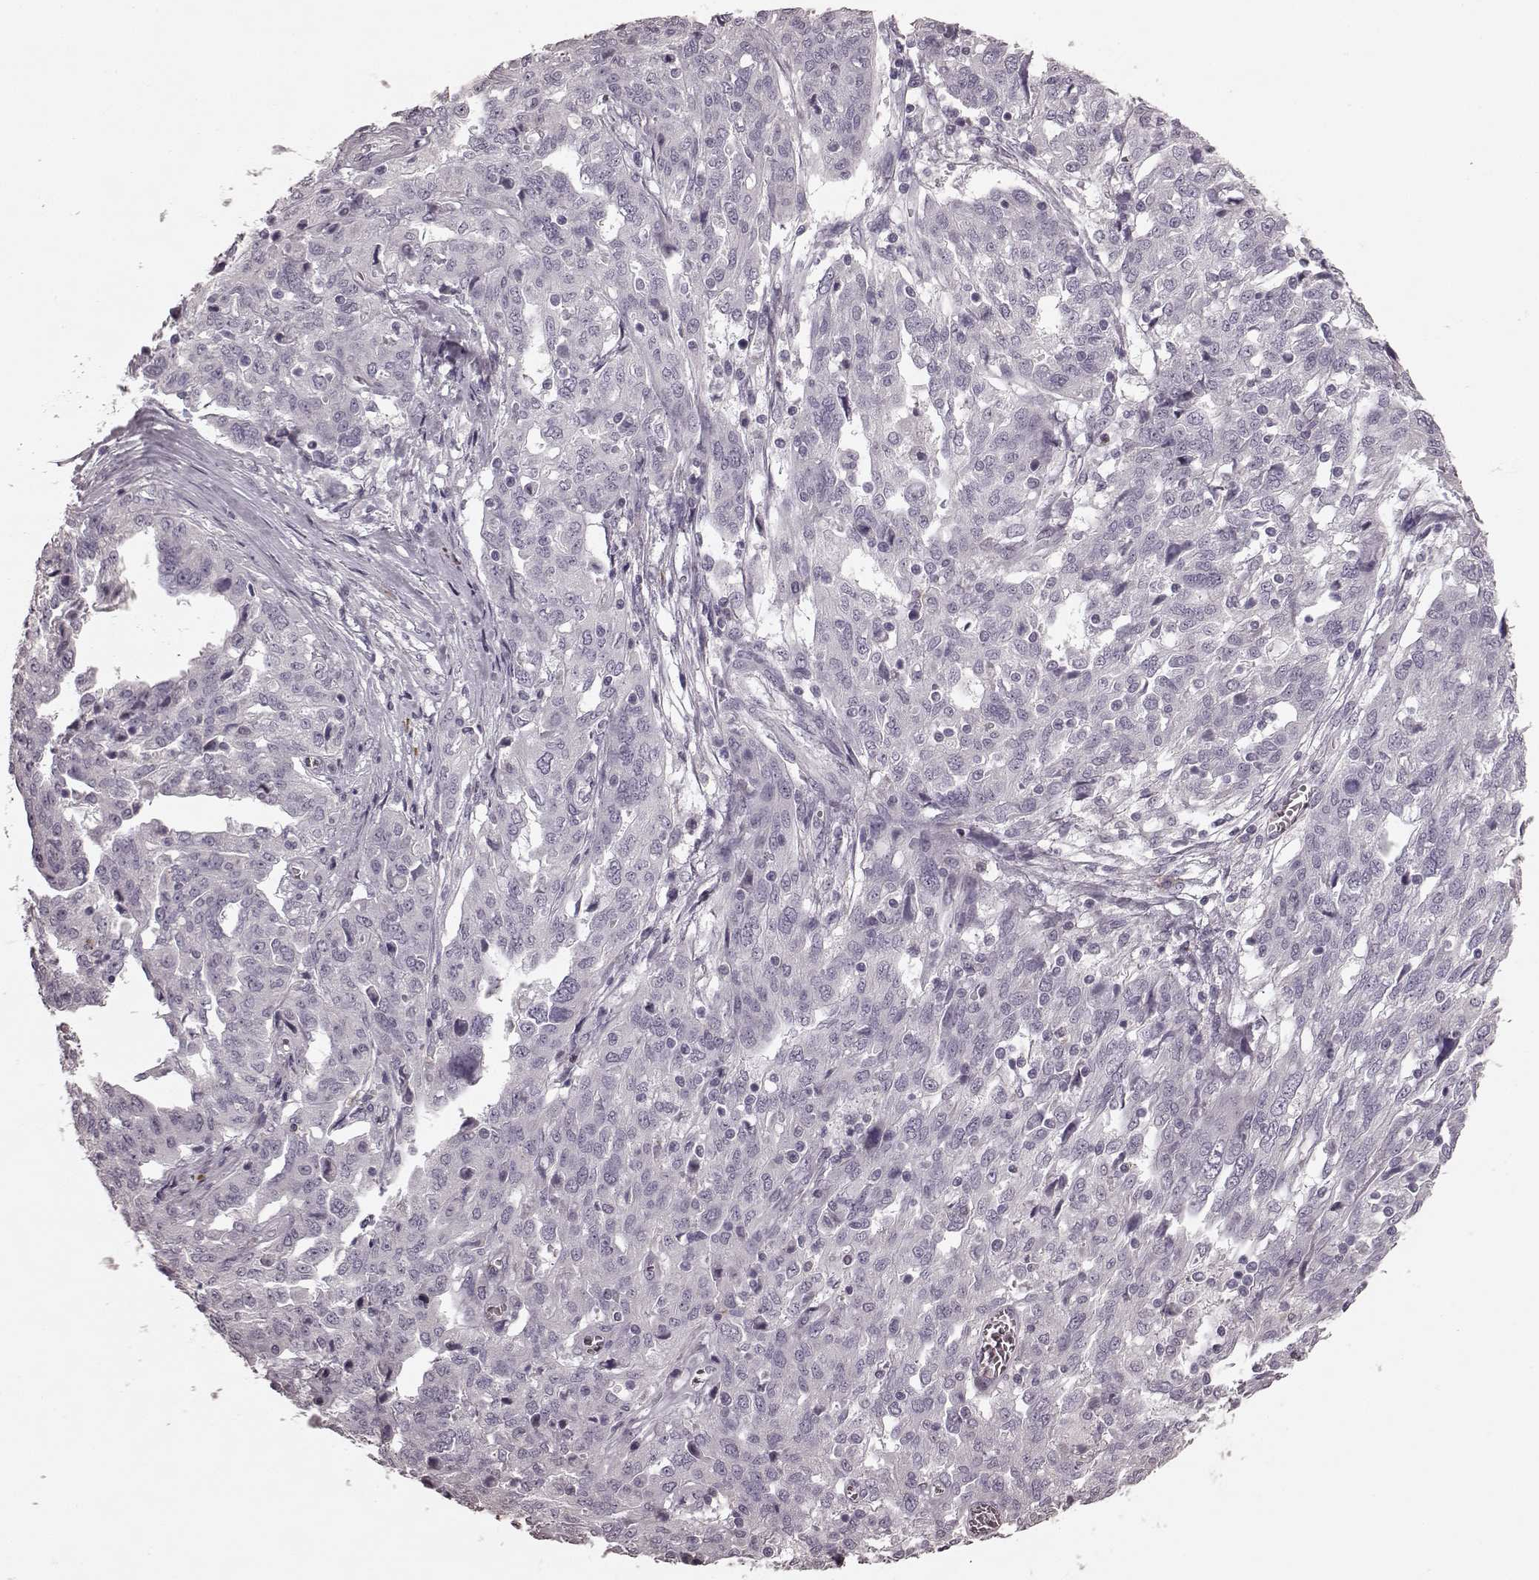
{"staining": {"intensity": "negative", "quantity": "none", "location": "none"}, "tissue": "ovarian cancer", "cell_type": "Tumor cells", "image_type": "cancer", "snomed": [{"axis": "morphology", "description": "Cystadenocarcinoma, serous, NOS"}, {"axis": "topography", "description": "Ovary"}], "caption": "Immunohistochemistry histopathology image of neoplastic tissue: human serous cystadenocarcinoma (ovarian) stained with DAB (3,3'-diaminobenzidine) shows no significant protein positivity in tumor cells.", "gene": "CD28", "patient": {"sex": "female", "age": 67}}